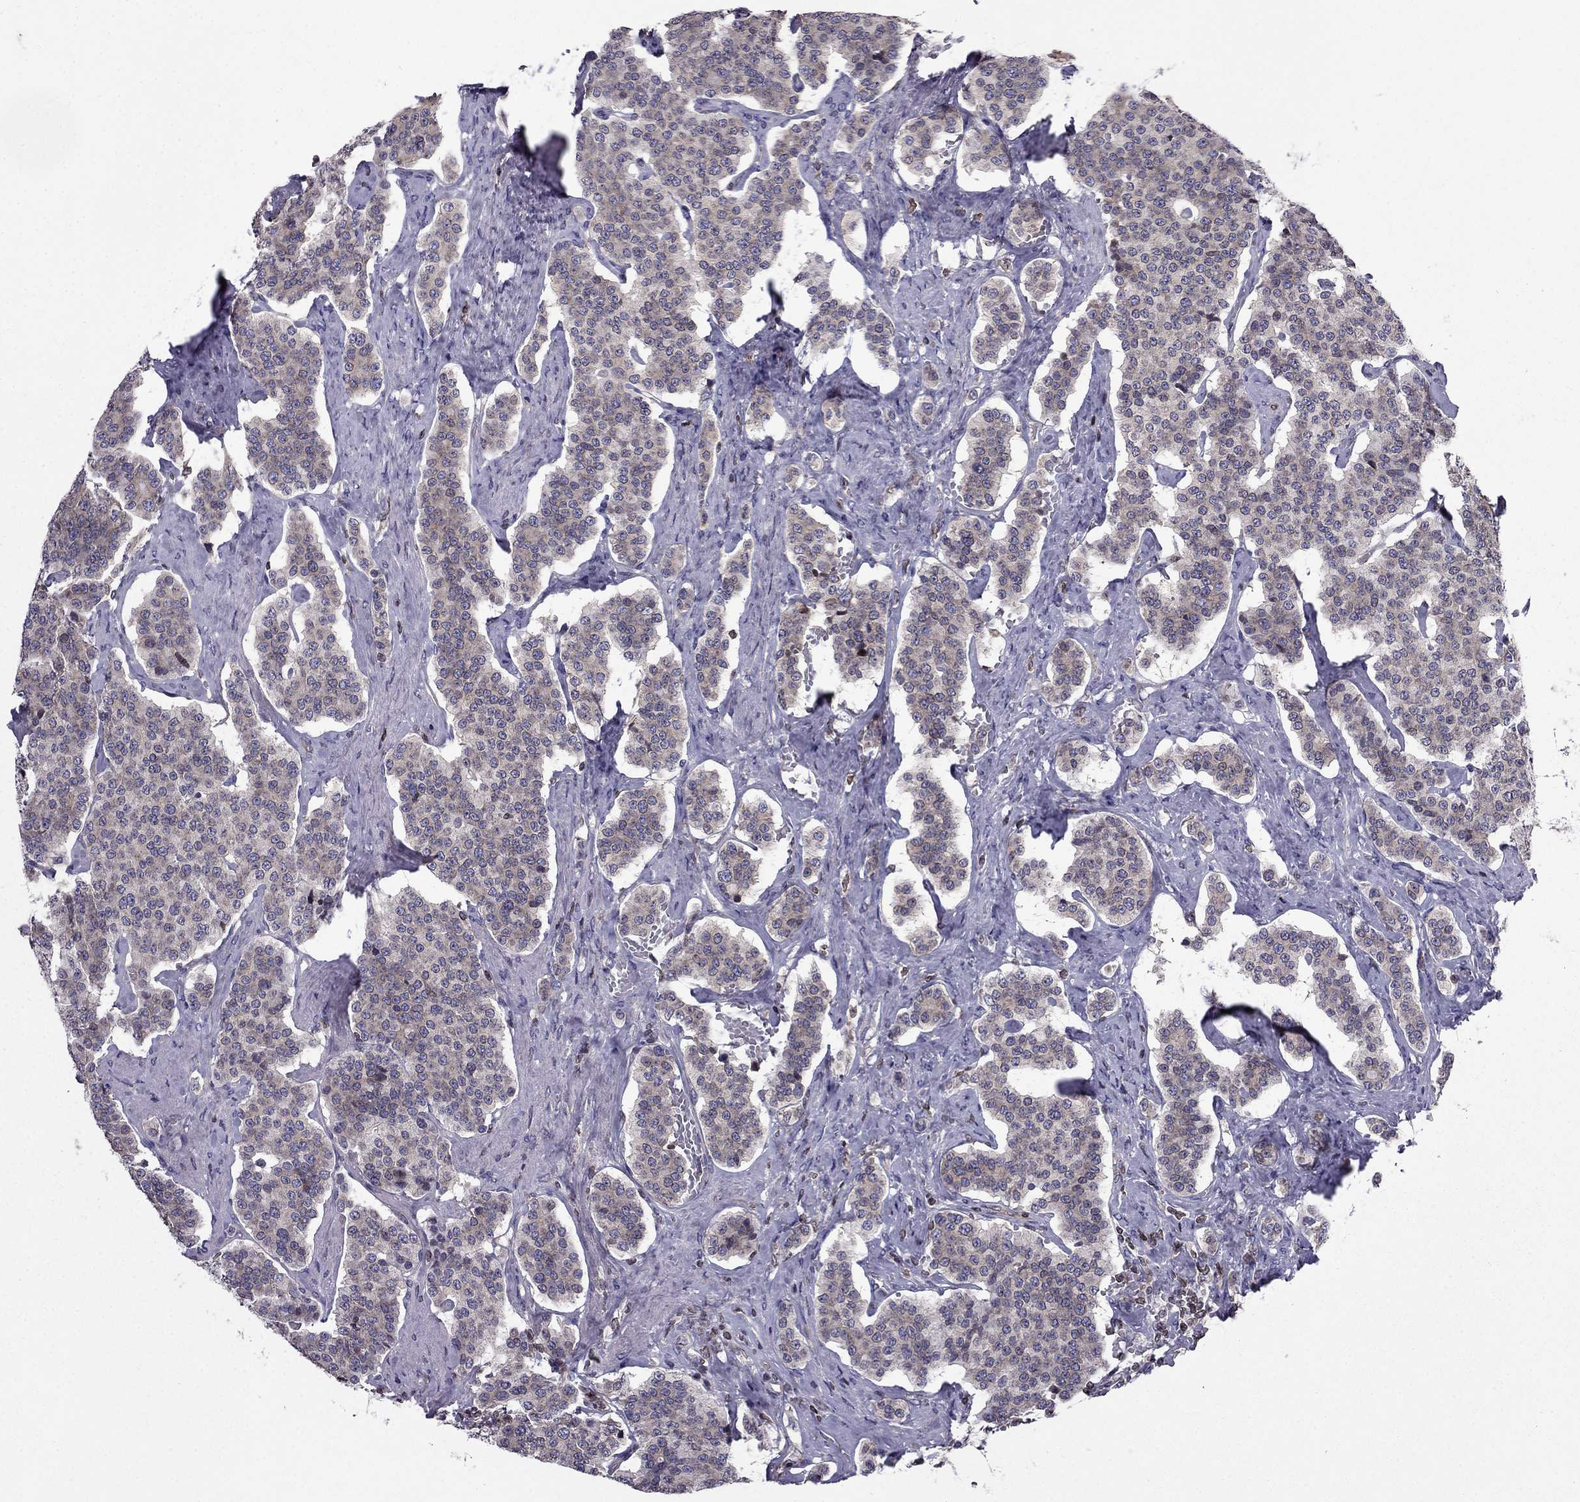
{"staining": {"intensity": "weak", "quantity": ">75%", "location": "cytoplasmic/membranous"}, "tissue": "carcinoid", "cell_type": "Tumor cells", "image_type": "cancer", "snomed": [{"axis": "morphology", "description": "Carcinoid, malignant, NOS"}, {"axis": "topography", "description": "Small intestine"}], "caption": "Immunohistochemistry (DAB) staining of carcinoid shows weak cytoplasmic/membranous protein positivity in approximately >75% of tumor cells. The staining was performed using DAB, with brown indicating positive protein expression. Nuclei are stained blue with hematoxylin.", "gene": "CDC42BPA", "patient": {"sex": "female", "age": 58}}